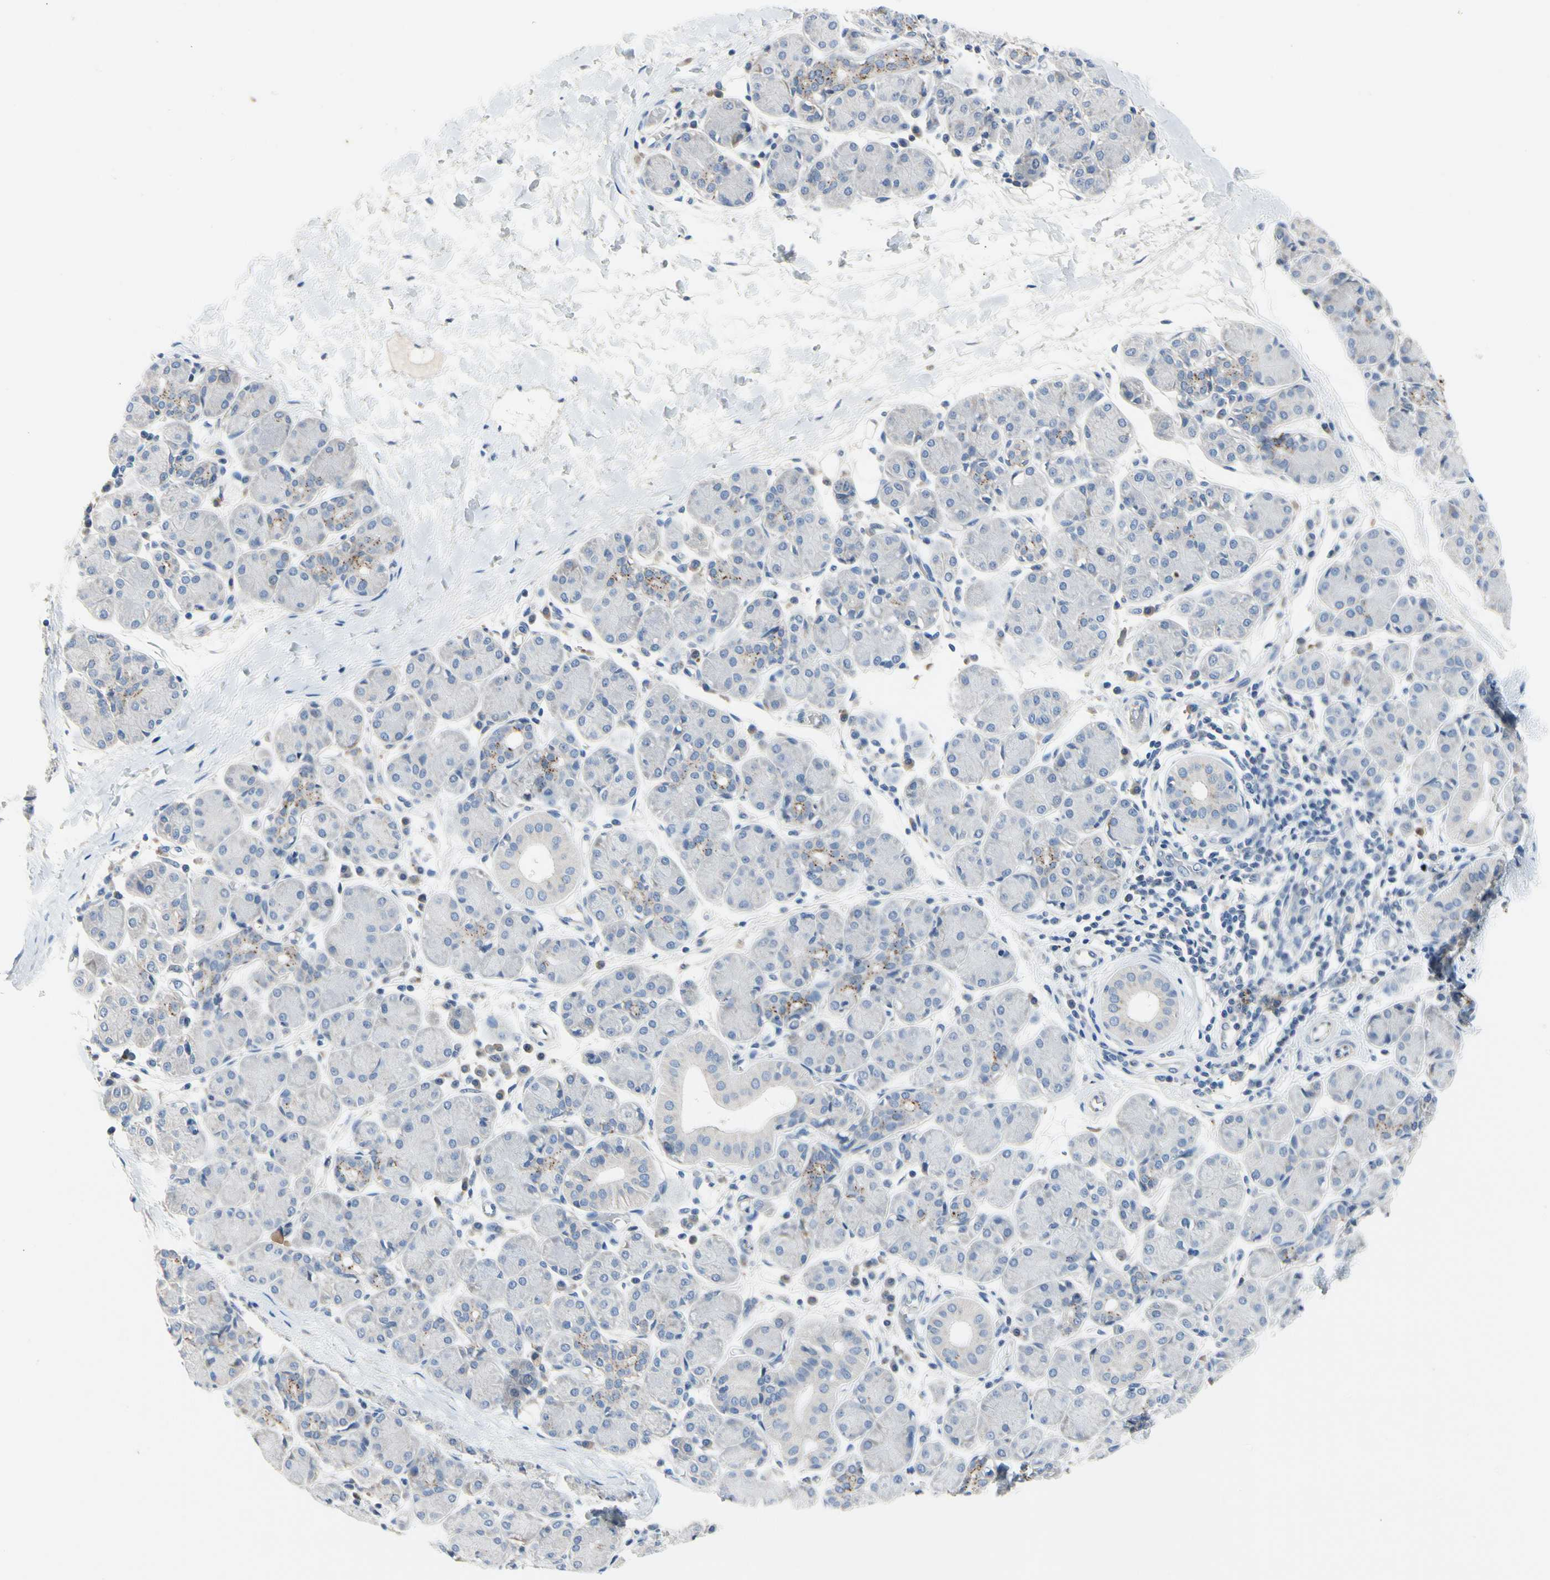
{"staining": {"intensity": "moderate", "quantity": "<25%", "location": "cytoplasmic/membranous"}, "tissue": "salivary gland", "cell_type": "Glandular cells", "image_type": "normal", "snomed": [{"axis": "morphology", "description": "Normal tissue, NOS"}, {"axis": "morphology", "description": "Inflammation, NOS"}, {"axis": "topography", "description": "Lymph node"}, {"axis": "topography", "description": "Salivary gland"}], "caption": "Salivary gland stained with a brown dye reveals moderate cytoplasmic/membranous positive positivity in approximately <25% of glandular cells.", "gene": "RETSAT", "patient": {"sex": "male", "age": 3}}